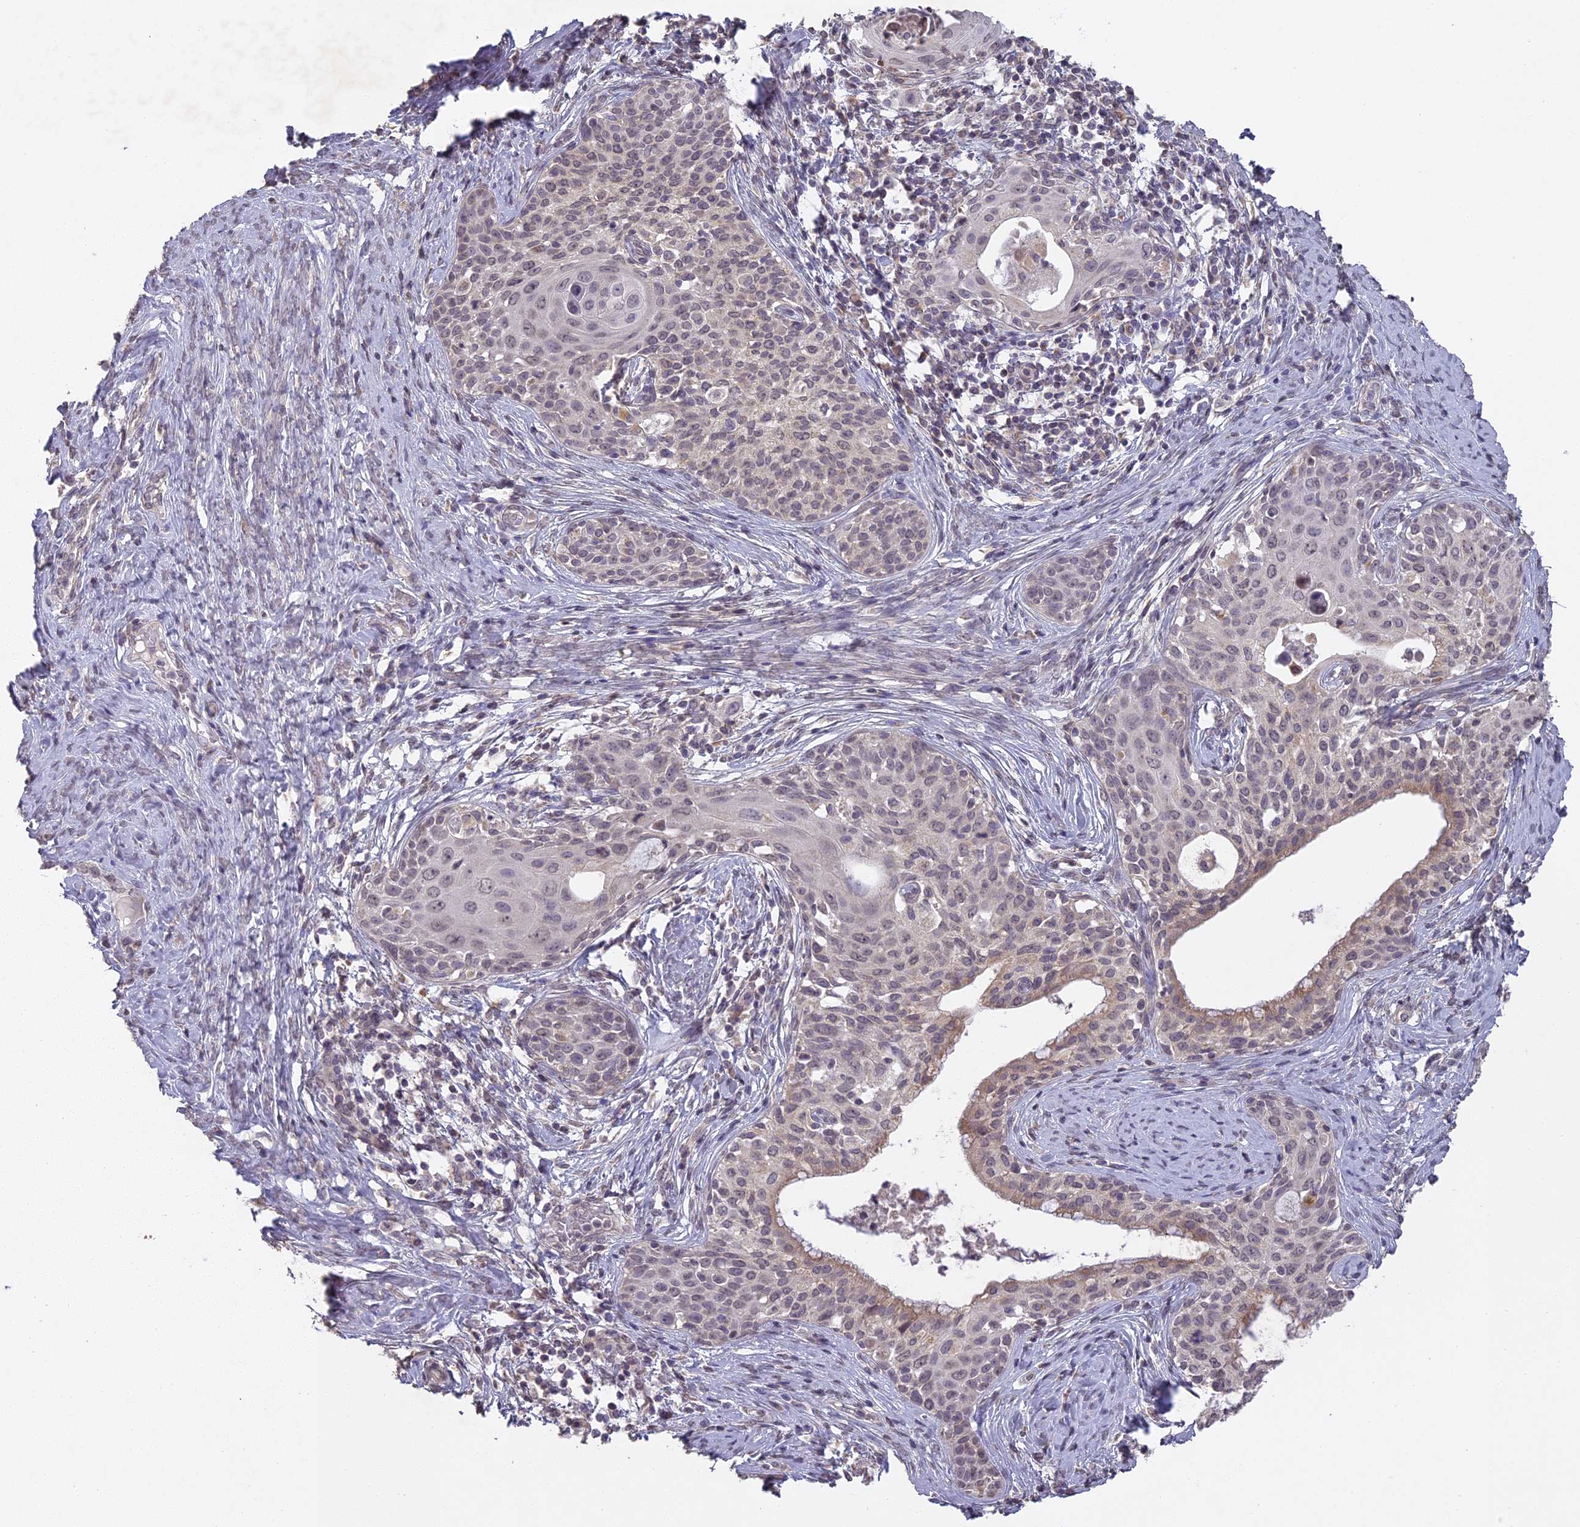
{"staining": {"intensity": "weak", "quantity": "<25%", "location": "cytoplasmic/membranous,nuclear"}, "tissue": "cervical cancer", "cell_type": "Tumor cells", "image_type": "cancer", "snomed": [{"axis": "morphology", "description": "Squamous cell carcinoma, NOS"}, {"axis": "morphology", "description": "Adenocarcinoma, NOS"}, {"axis": "topography", "description": "Cervix"}], "caption": "Tumor cells are negative for brown protein staining in cervical cancer.", "gene": "ERG28", "patient": {"sex": "female", "age": 52}}